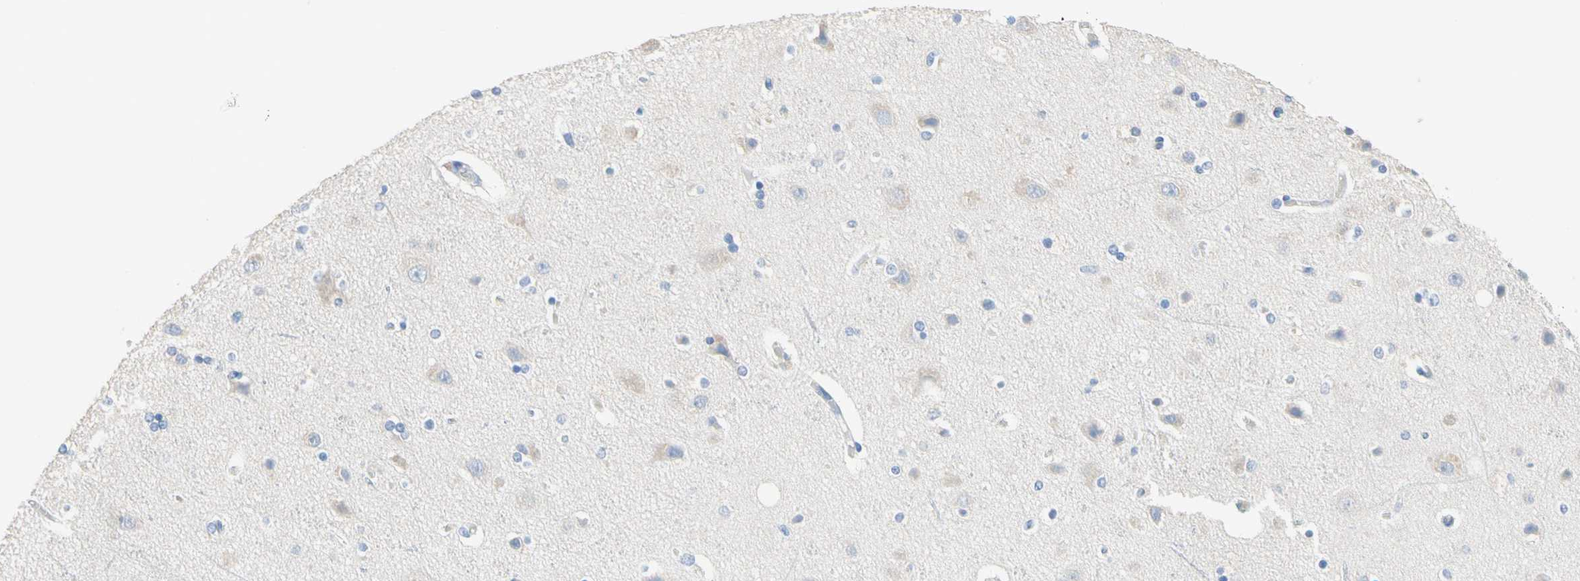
{"staining": {"intensity": "negative", "quantity": "none", "location": "none"}, "tissue": "cerebral cortex", "cell_type": "Endothelial cells", "image_type": "normal", "snomed": [{"axis": "morphology", "description": "Normal tissue, NOS"}, {"axis": "topography", "description": "Cerebral cortex"}], "caption": "Immunohistochemical staining of unremarkable cerebral cortex demonstrates no significant expression in endothelial cells.", "gene": "NECTIN4", "patient": {"sex": "female", "age": 54}}